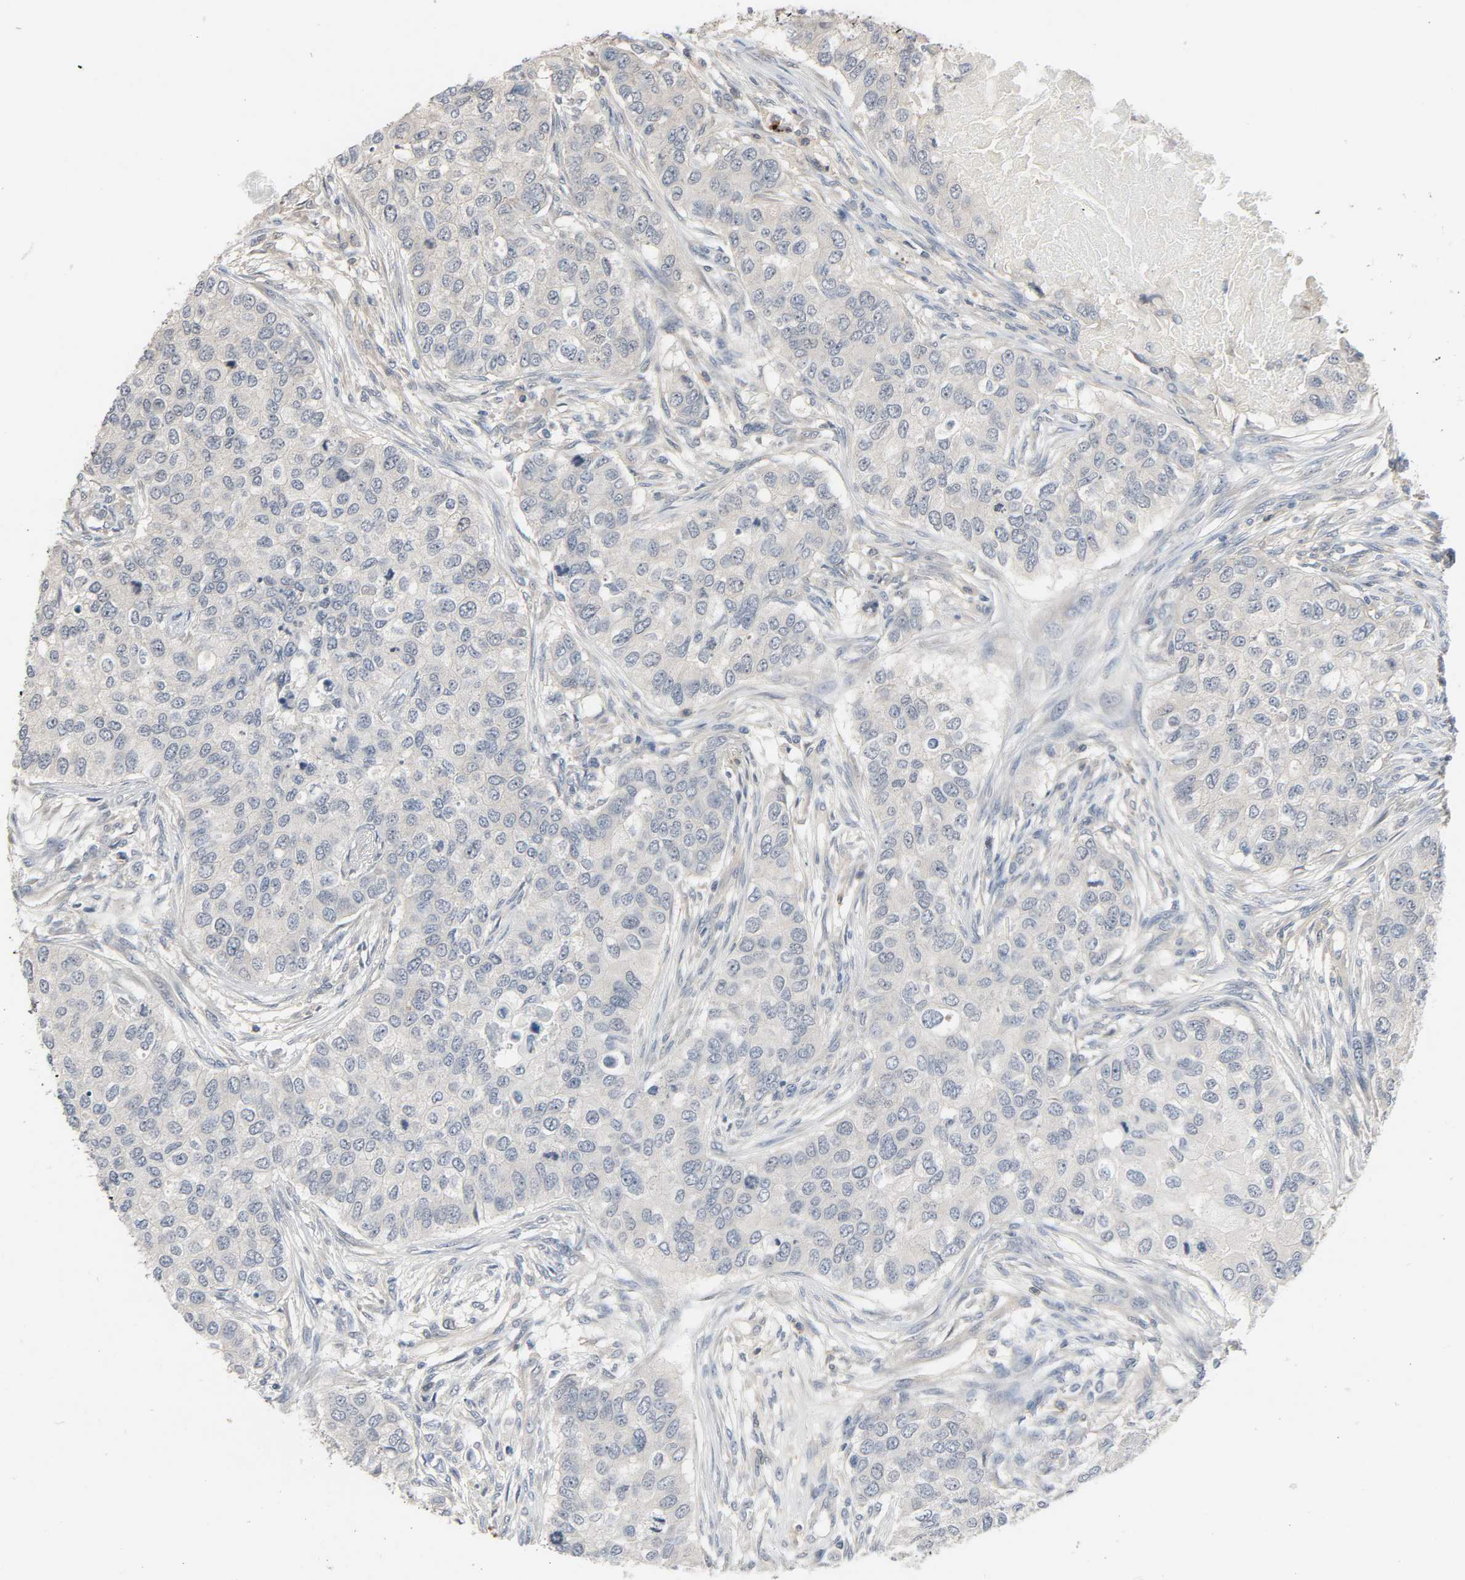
{"staining": {"intensity": "negative", "quantity": "none", "location": "none"}, "tissue": "breast cancer", "cell_type": "Tumor cells", "image_type": "cancer", "snomed": [{"axis": "morphology", "description": "Normal tissue, NOS"}, {"axis": "morphology", "description": "Duct carcinoma"}, {"axis": "topography", "description": "Breast"}], "caption": "Immunohistochemical staining of breast intraductal carcinoma exhibits no significant expression in tumor cells.", "gene": "CD4", "patient": {"sex": "female", "age": 49}}